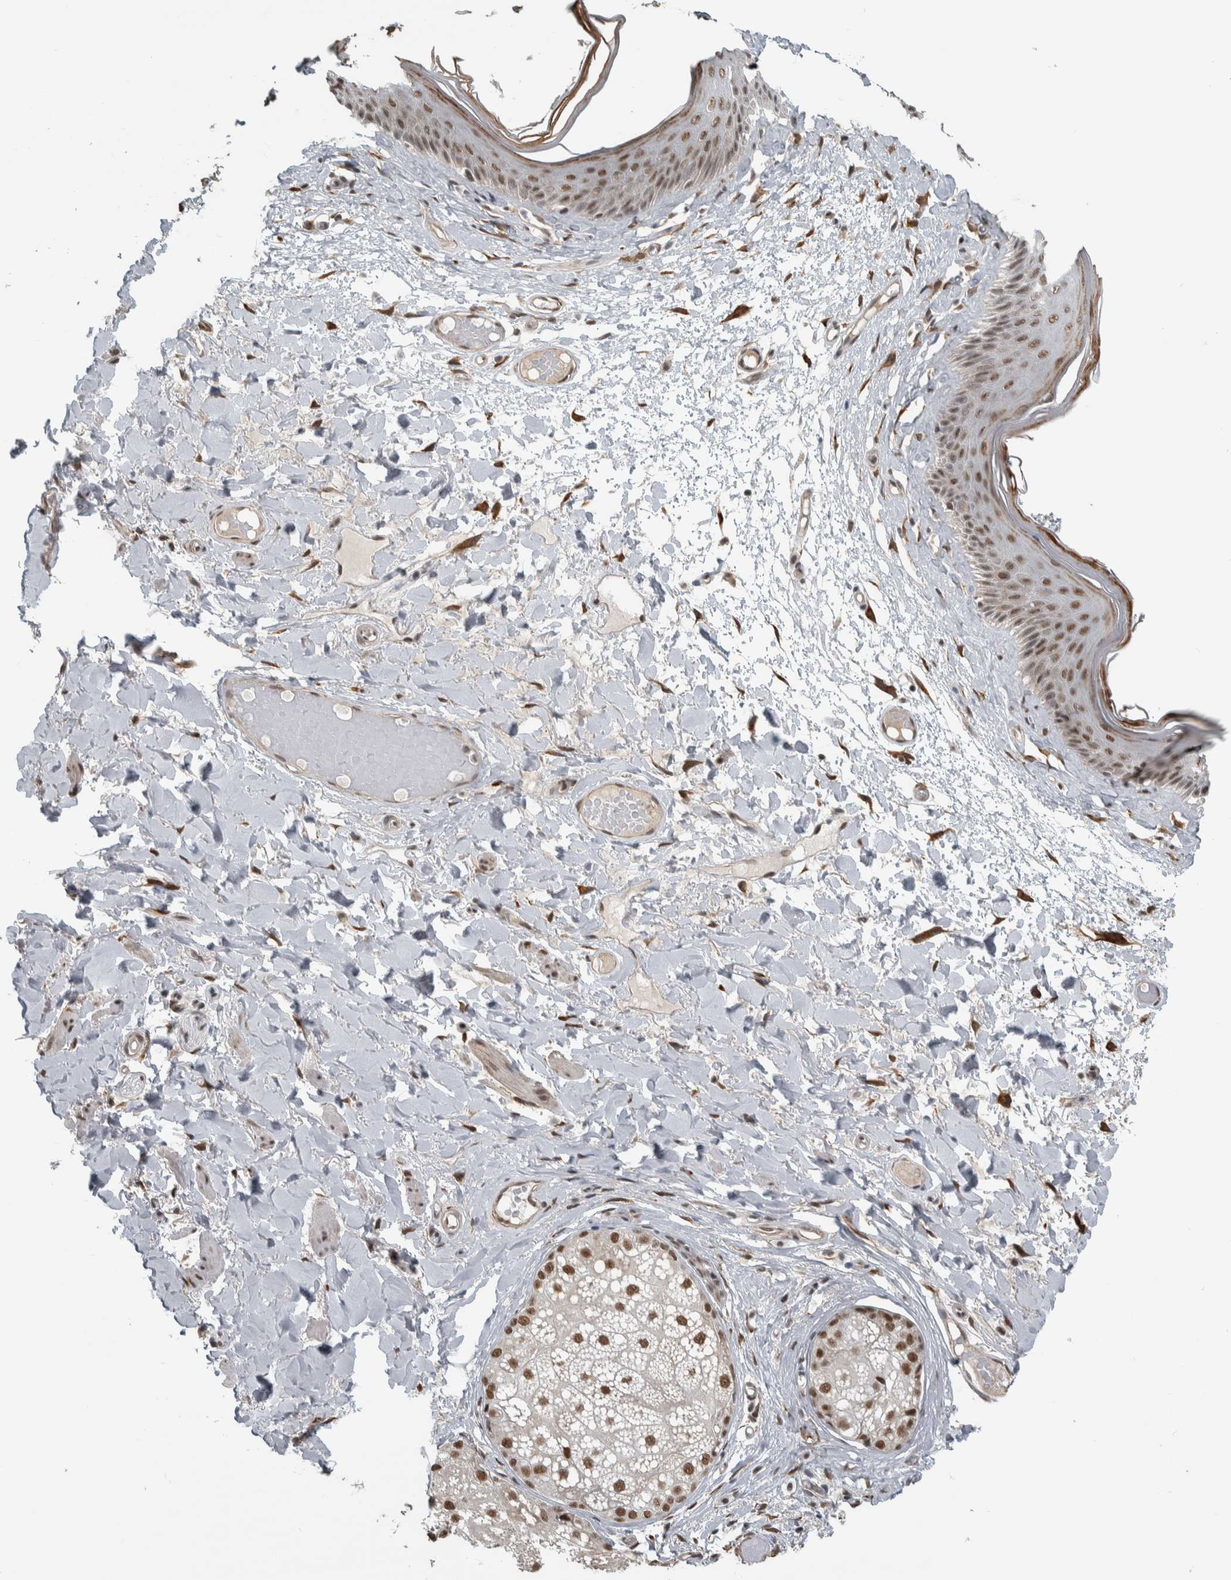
{"staining": {"intensity": "strong", "quantity": ">75%", "location": "nuclear"}, "tissue": "skin", "cell_type": "Epidermal cells", "image_type": "normal", "snomed": [{"axis": "morphology", "description": "Normal tissue, NOS"}, {"axis": "topography", "description": "Vulva"}], "caption": "IHC photomicrograph of unremarkable skin stained for a protein (brown), which demonstrates high levels of strong nuclear expression in about >75% of epidermal cells.", "gene": "DDX42", "patient": {"sex": "female", "age": 73}}